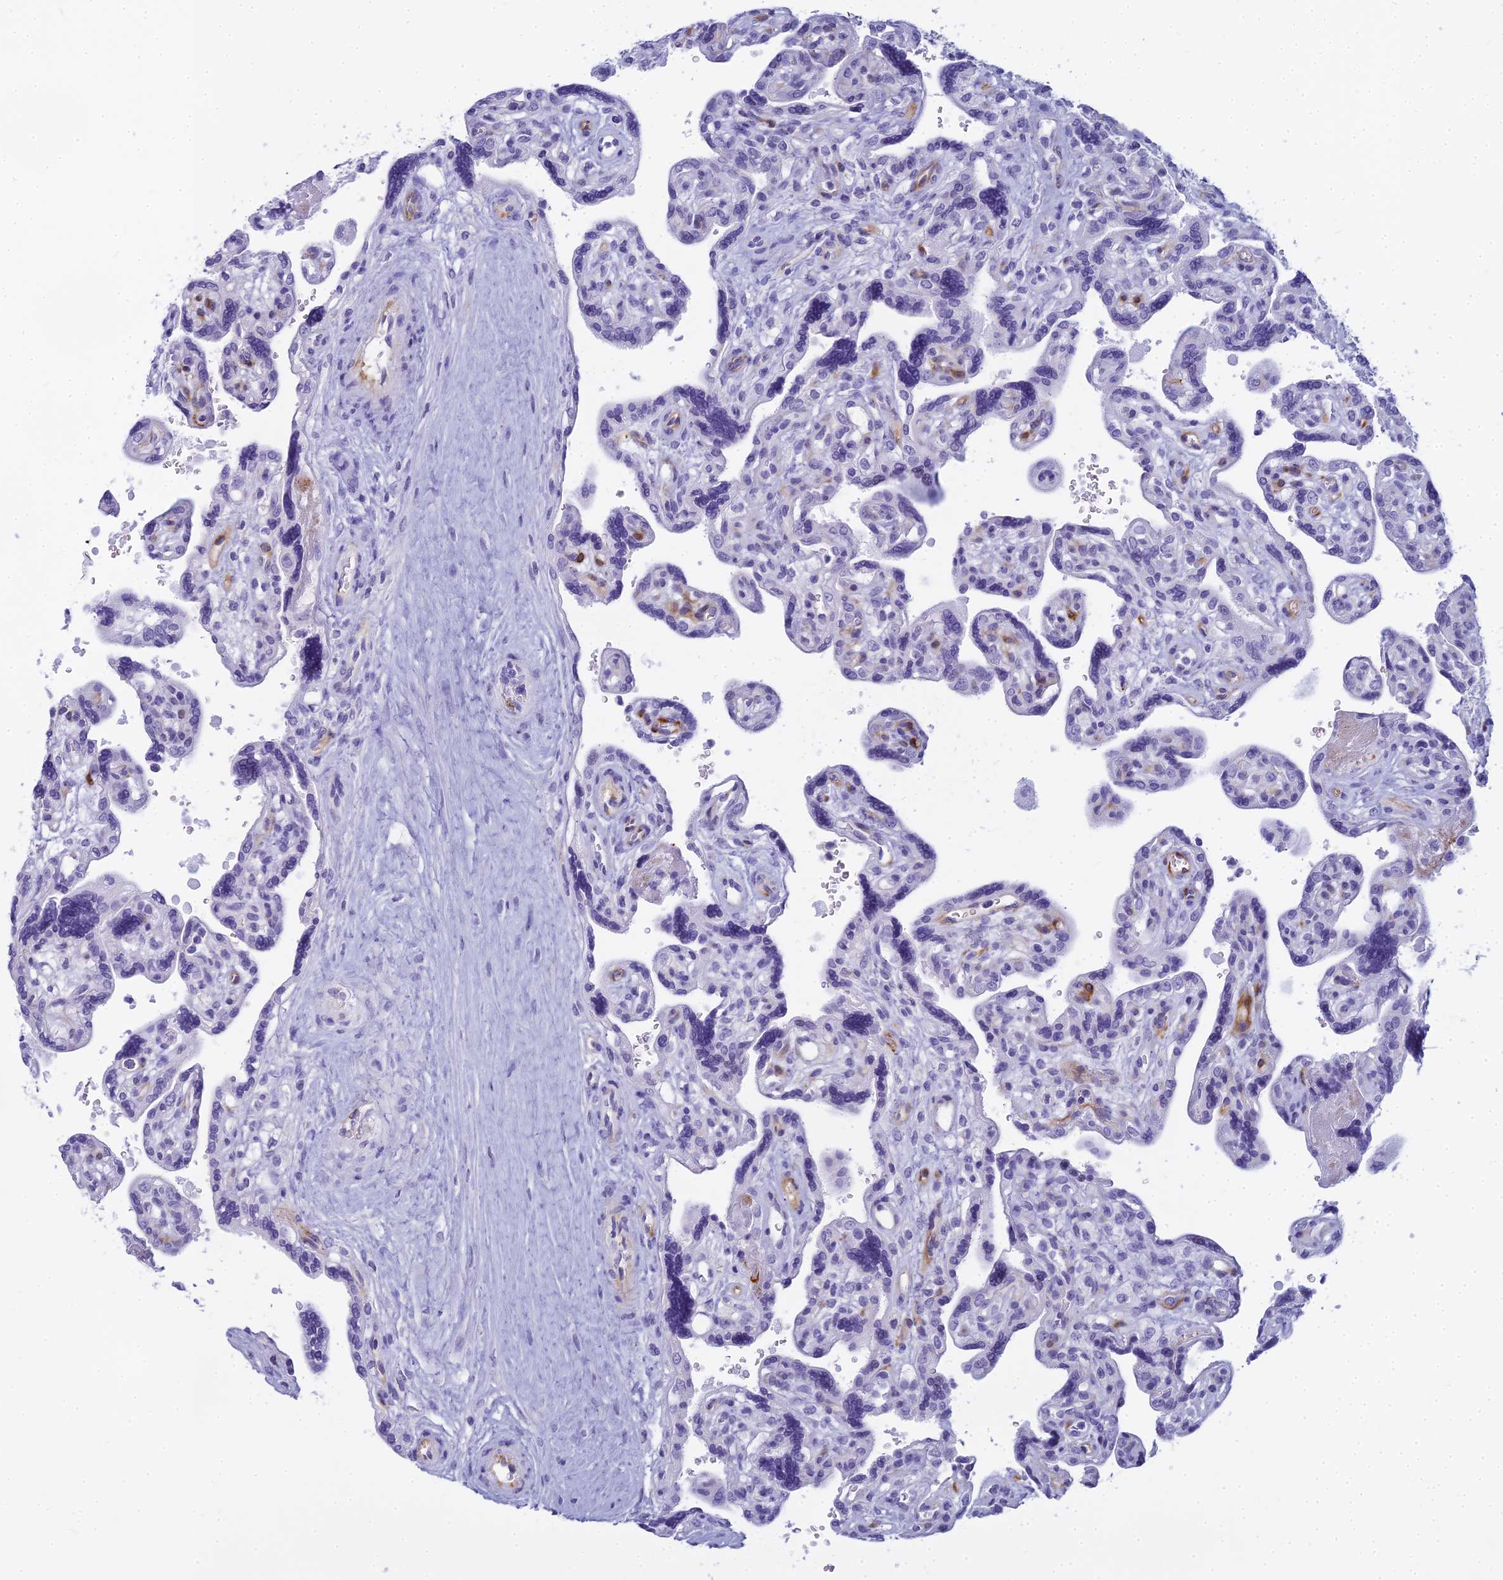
{"staining": {"intensity": "negative", "quantity": "none", "location": "none"}, "tissue": "placenta", "cell_type": "Trophoblastic cells", "image_type": "normal", "snomed": [{"axis": "morphology", "description": "Normal tissue, NOS"}, {"axis": "topography", "description": "Placenta"}], "caption": "Trophoblastic cells show no significant staining in benign placenta. (DAB IHC with hematoxylin counter stain).", "gene": "ENSG00000265118", "patient": {"sex": "female", "age": 39}}